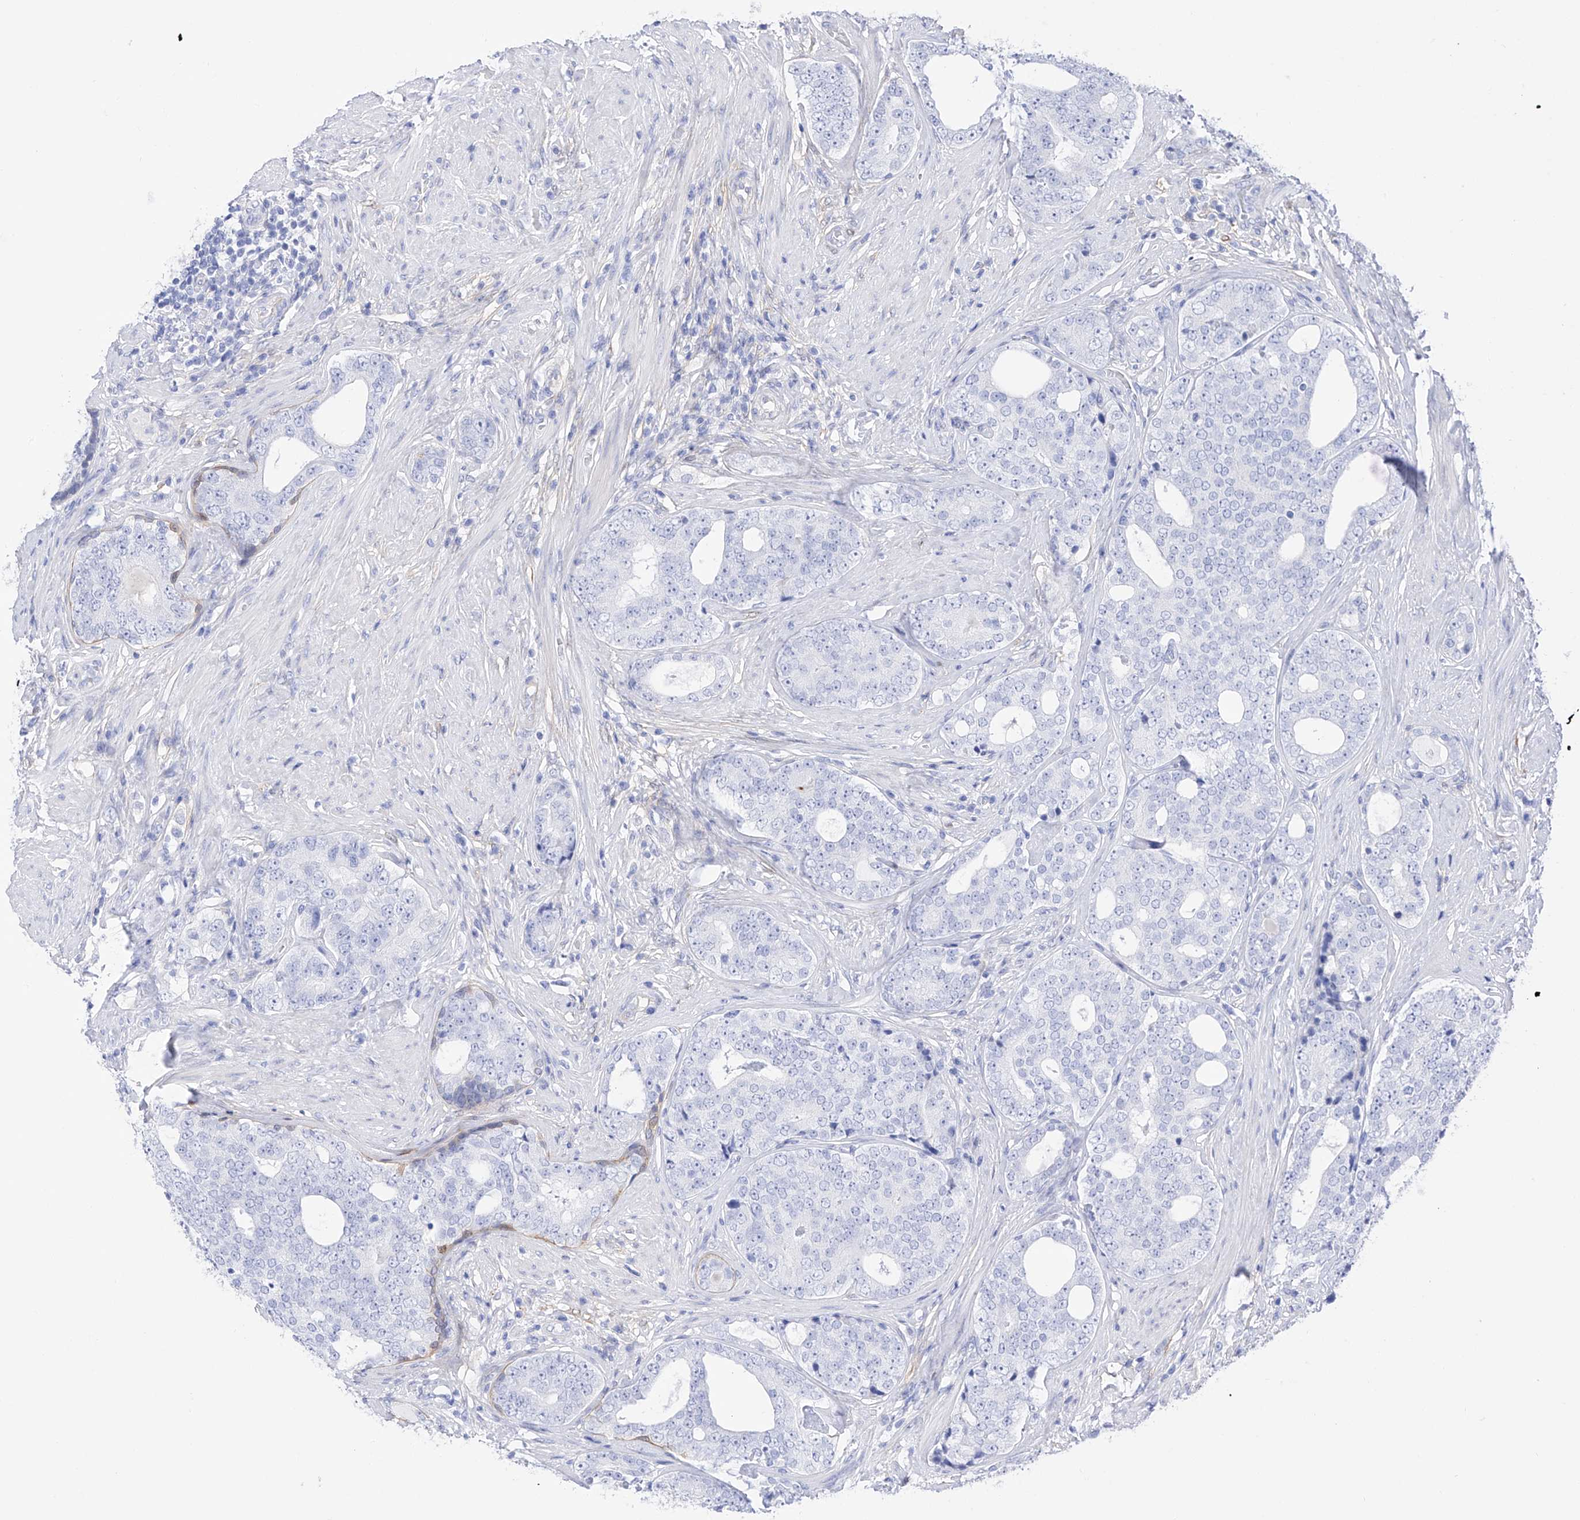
{"staining": {"intensity": "negative", "quantity": "none", "location": "none"}, "tissue": "prostate cancer", "cell_type": "Tumor cells", "image_type": "cancer", "snomed": [{"axis": "morphology", "description": "Adenocarcinoma, High grade"}, {"axis": "topography", "description": "Prostate"}], "caption": "Prostate cancer stained for a protein using immunohistochemistry (IHC) shows no positivity tumor cells.", "gene": "TRPC7", "patient": {"sex": "male", "age": 56}}